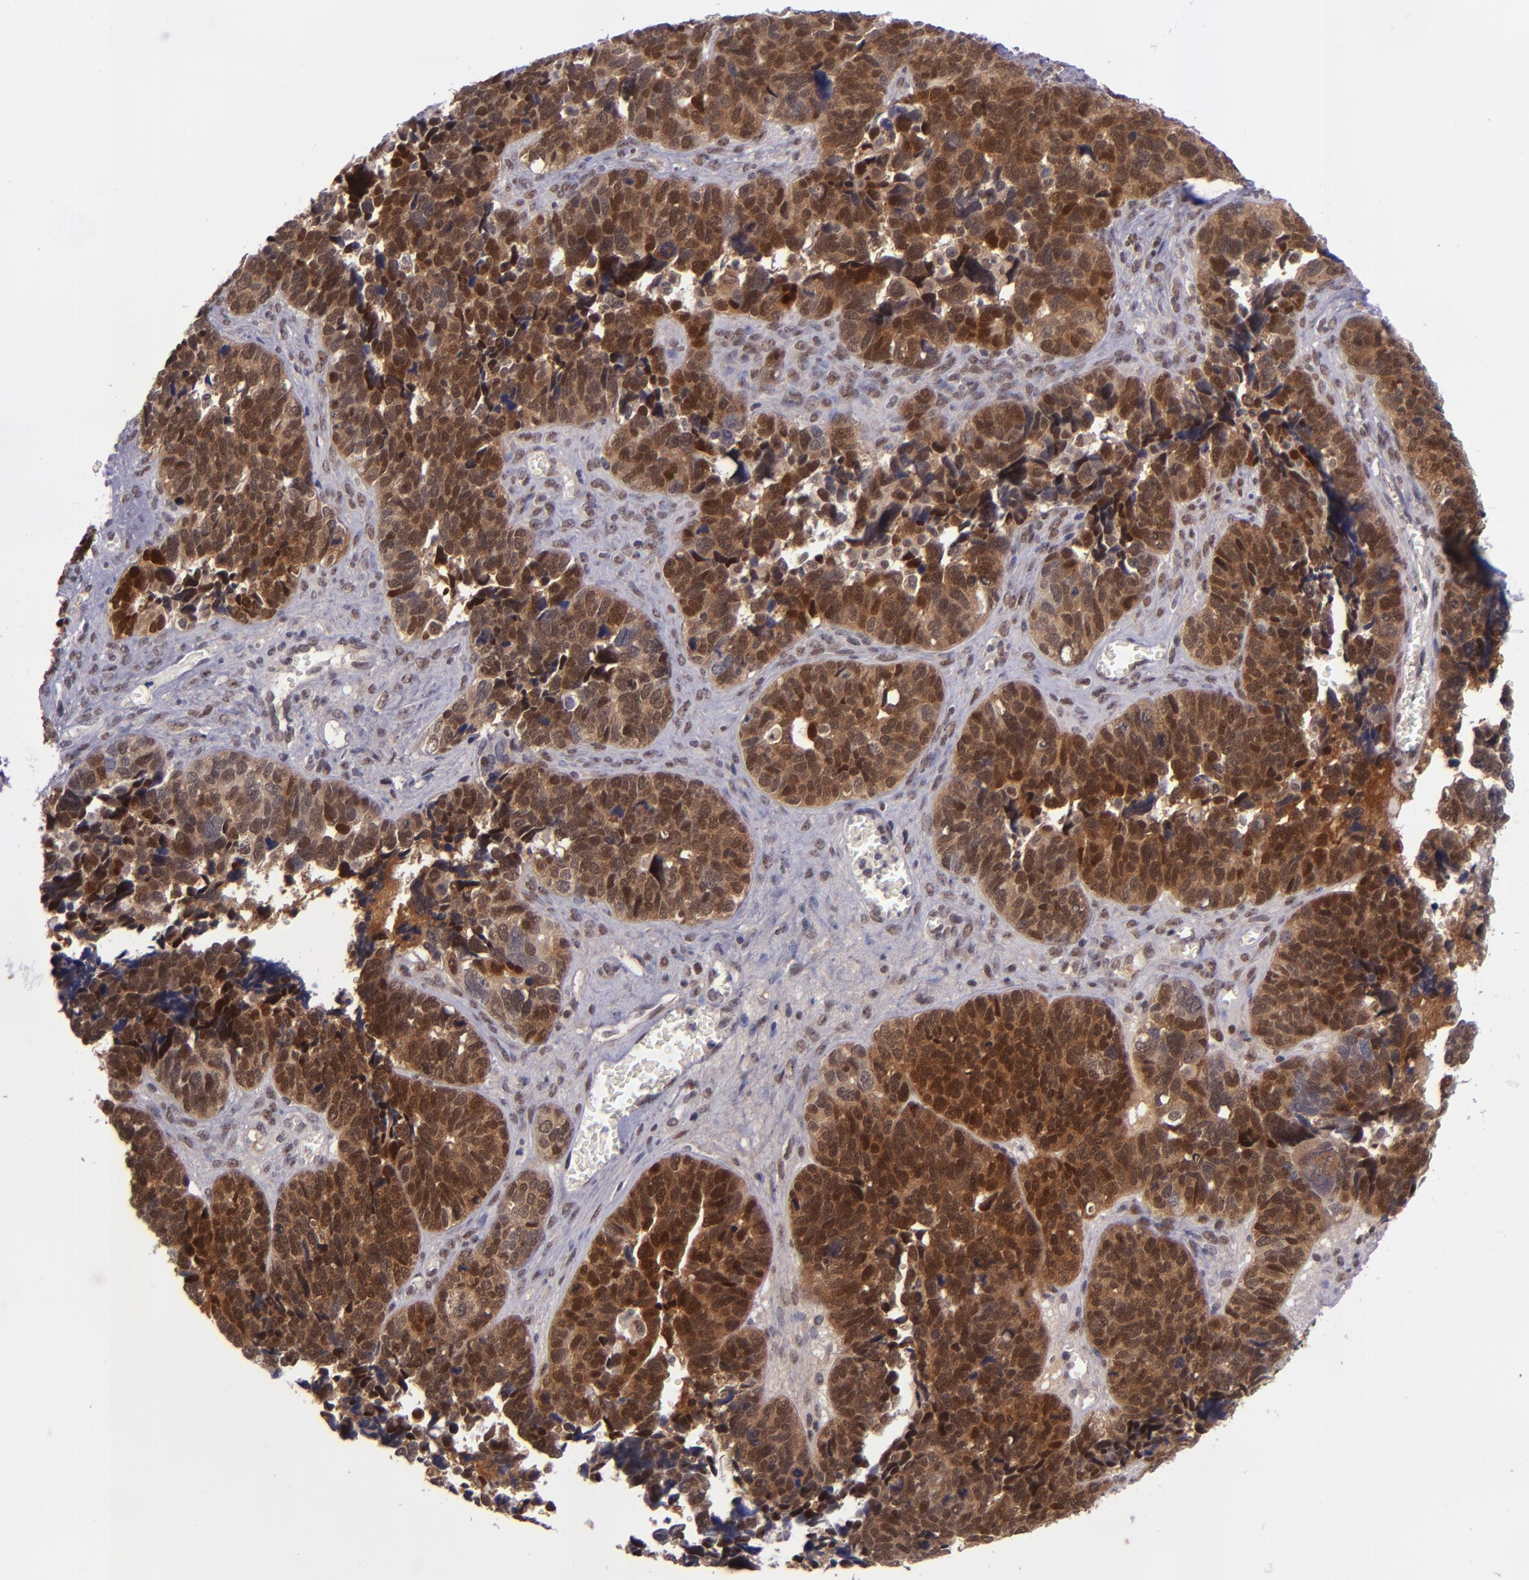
{"staining": {"intensity": "strong", "quantity": "25%-75%", "location": "cytoplasmic/membranous,nuclear"}, "tissue": "ovarian cancer", "cell_type": "Tumor cells", "image_type": "cancer", "snomed": [{"axis": "morphology", "description": "Cystadenocarcinoma, serous, NOS"}, {"axis": "topography", "description": "Ovary"}], "caption": "A high amount of strong cytoplasmic/membranous and nuclear expression is appreciated in about 25%-75% of tumor cells in ovarian cancer (serous cystadenocarcinoma) tissue. (Stains: DAB in brown, nuclei in blue, Microscopy: brightfield microscopy at high magnification).", "gene": "BAG1", "patient": {"sex": "female", "age": 77}}